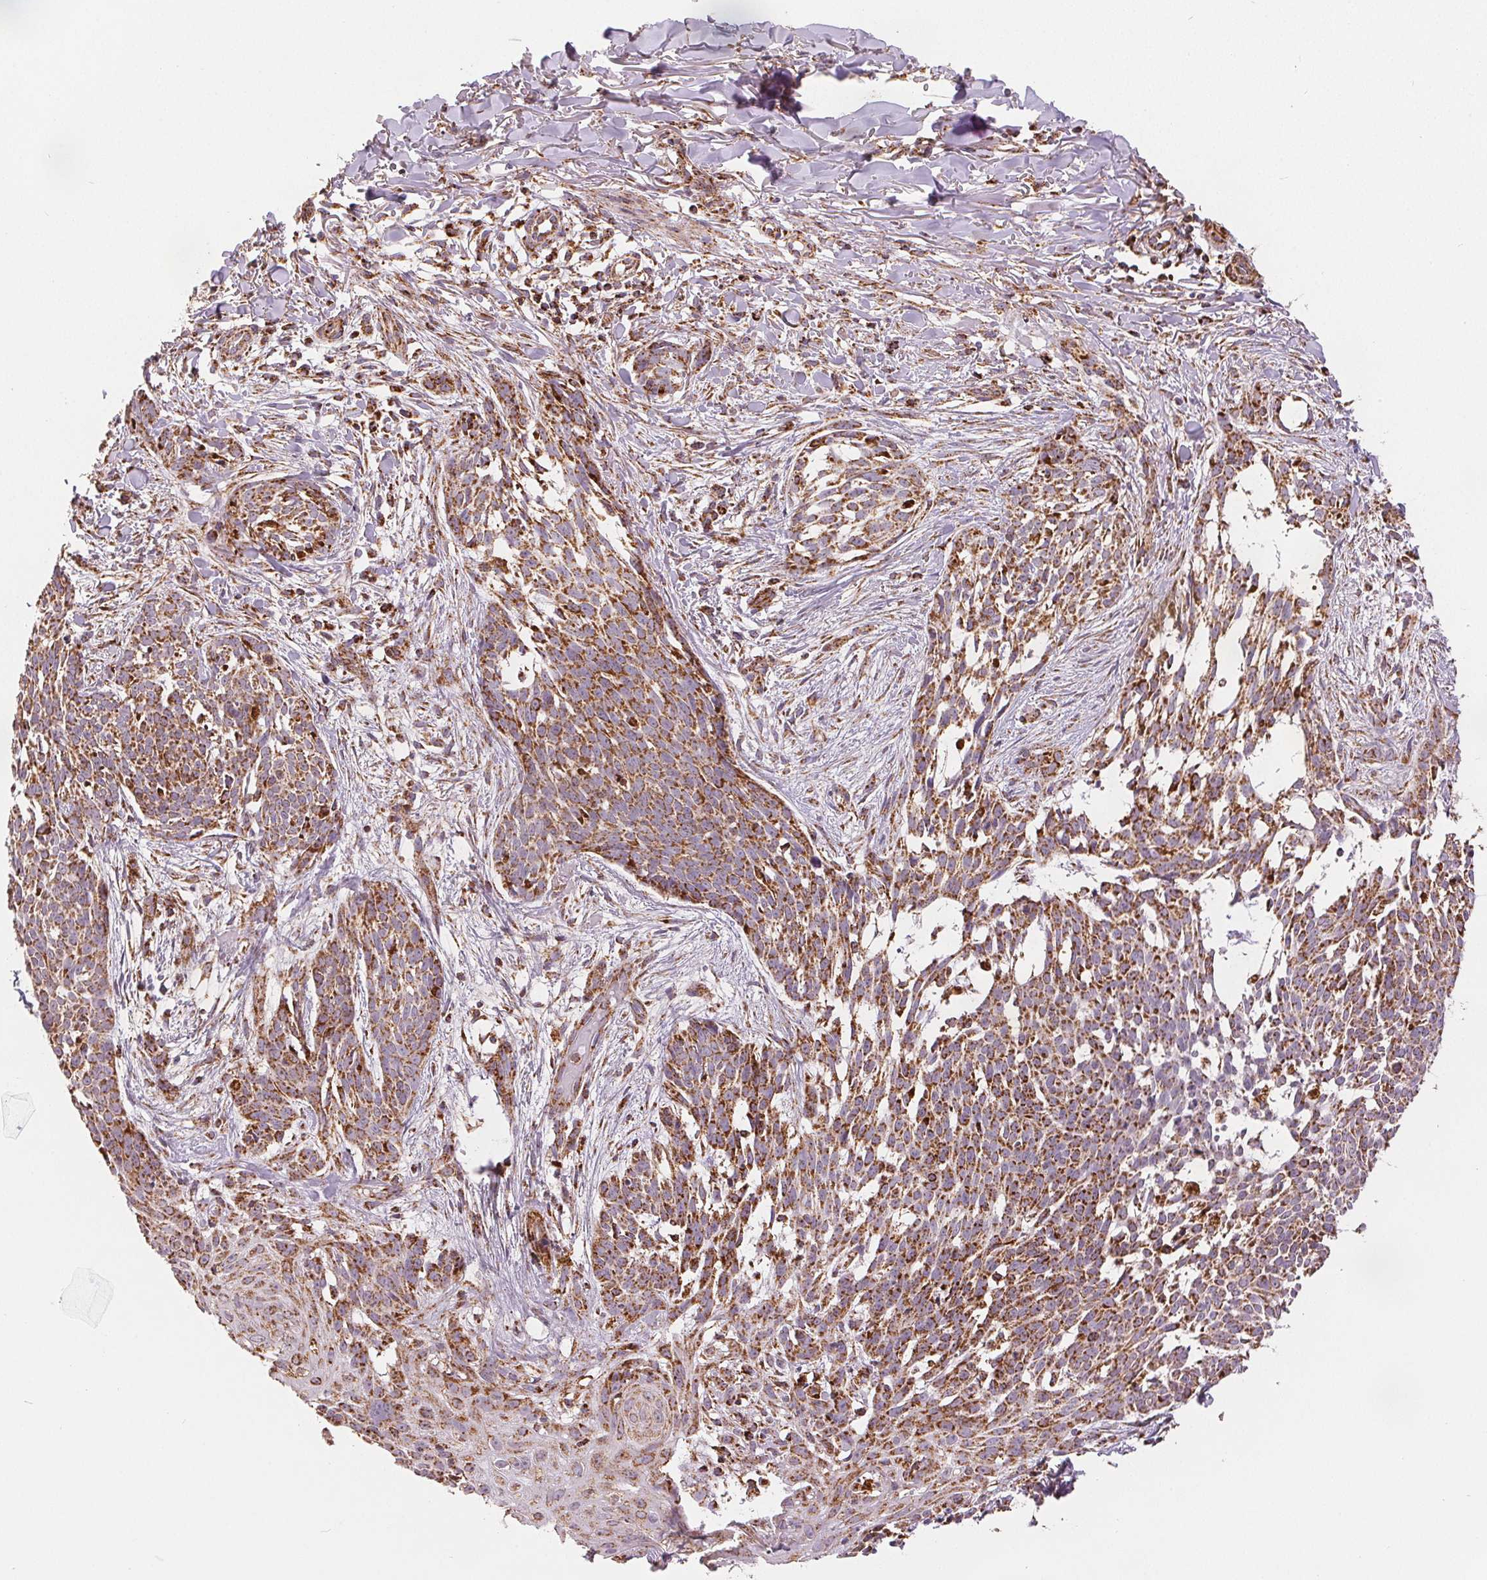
{"staining": {"intensity": "strong", "quantity": ">75%", "location": "cytoplasmic/membranous"}, "tissue": "skin cancer", "cell_type": "Tumor cells", "image_type": "cancer", "snomed": [{"axis": "morphology", "description": "Basal cell carcinoma"}, {"axis": "topography", "description": "Skin"}], "caption": "Immunohistochemical staining of skin cancer (basal cell carcinoma) shows strong cytoplasmic/membranous protein staining in approximately >75% of tumor cells.", "gene": "SDHB", "patient": {"sex": "male", "age": 88}}